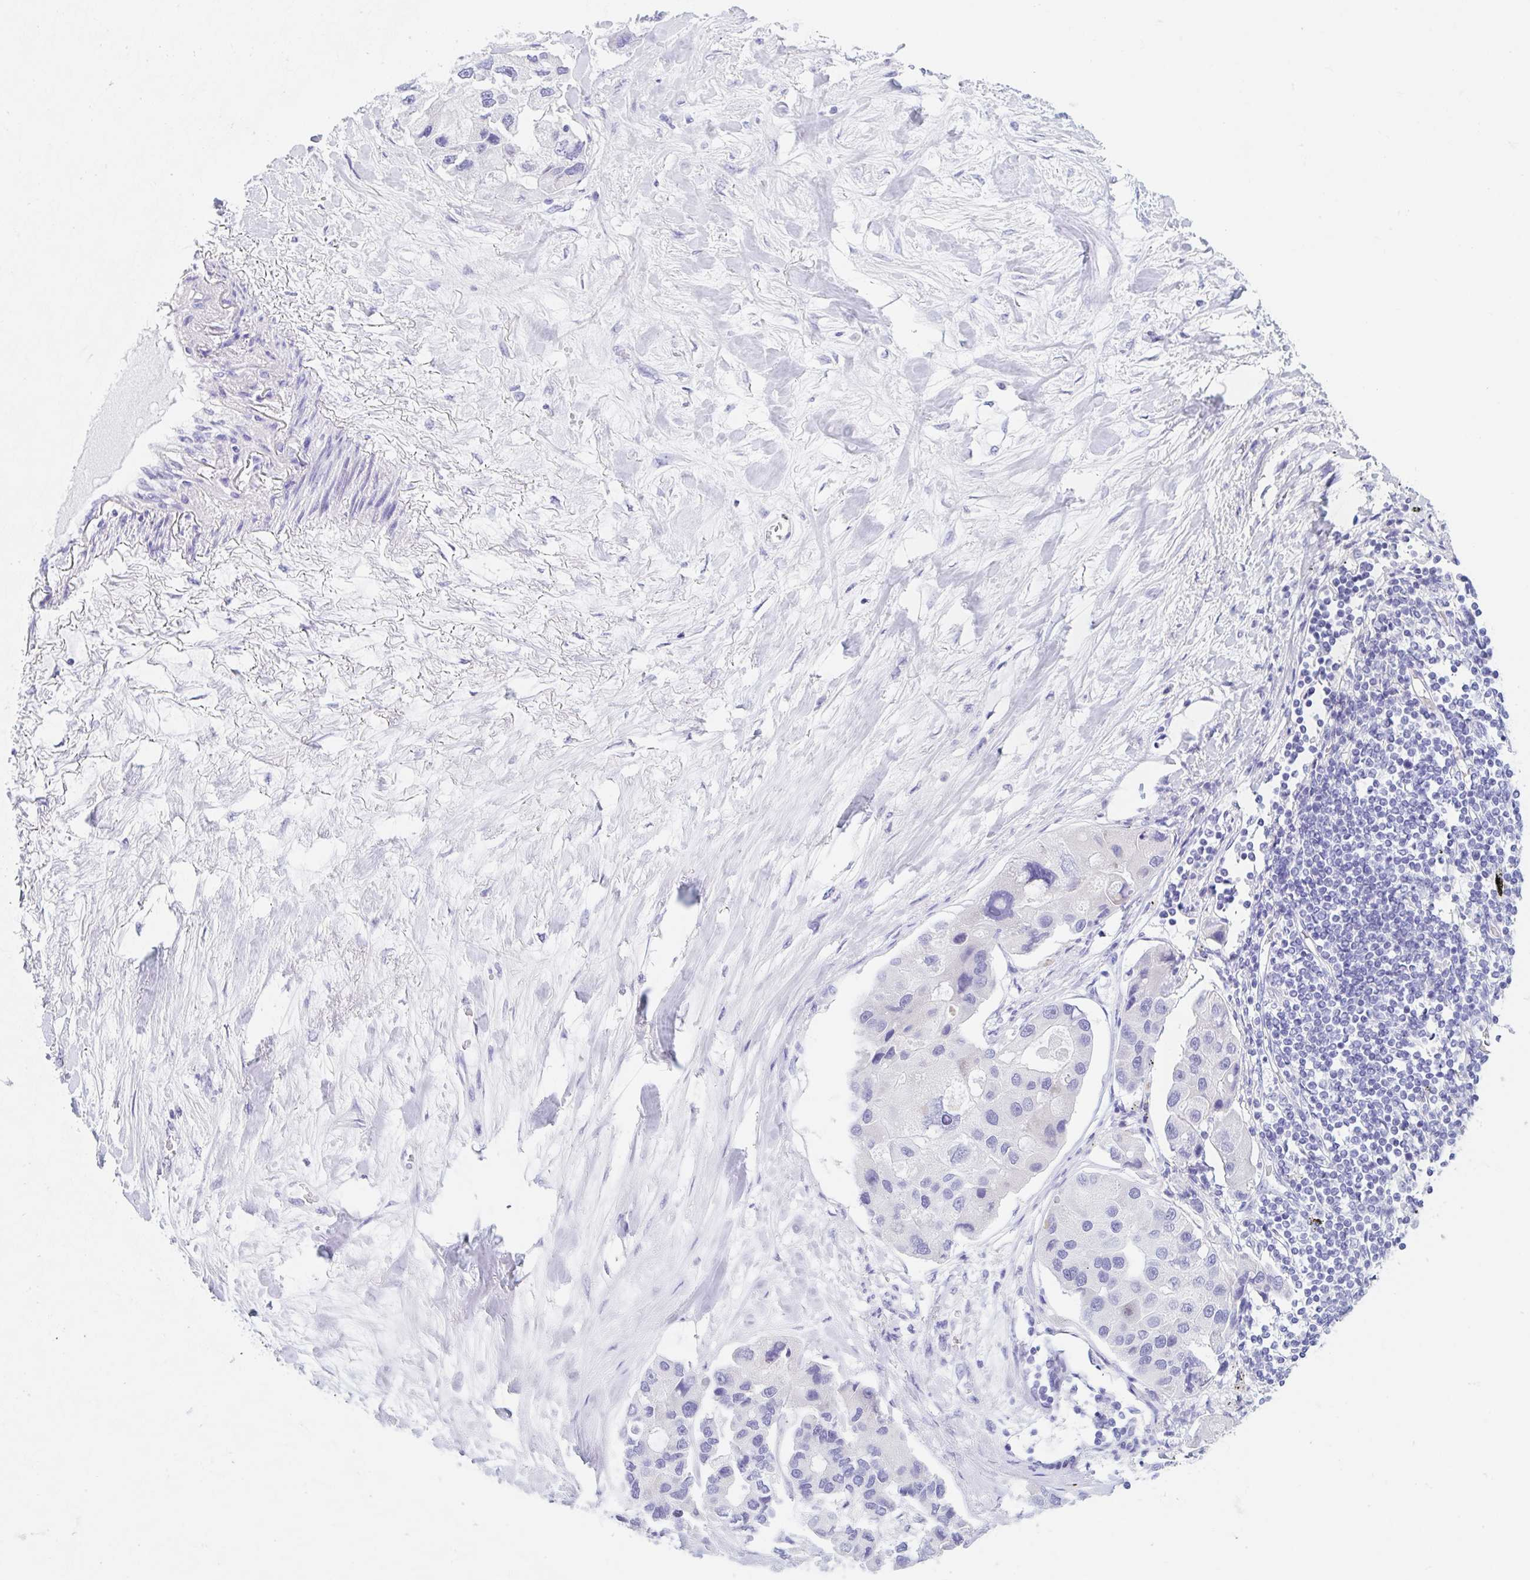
{"staining": {"intensity": "negative", "quantity": "none", "location": "none"}, "tissue": "lung cancer", "cell_type": "Tumor cells", "image_type": "cancer", "snomed": [{"axis": "morphology", "description": "Adenocarcinoma, NOS"}, {"axis": "topography", "description": "Lung"}], "caption": "Lung adenocarcinoma was stained to show a protein in brown. There is no significant positivity in tumor cells.", "gene": "KLK8", "patient": {"sex": "female", "age": 54}}